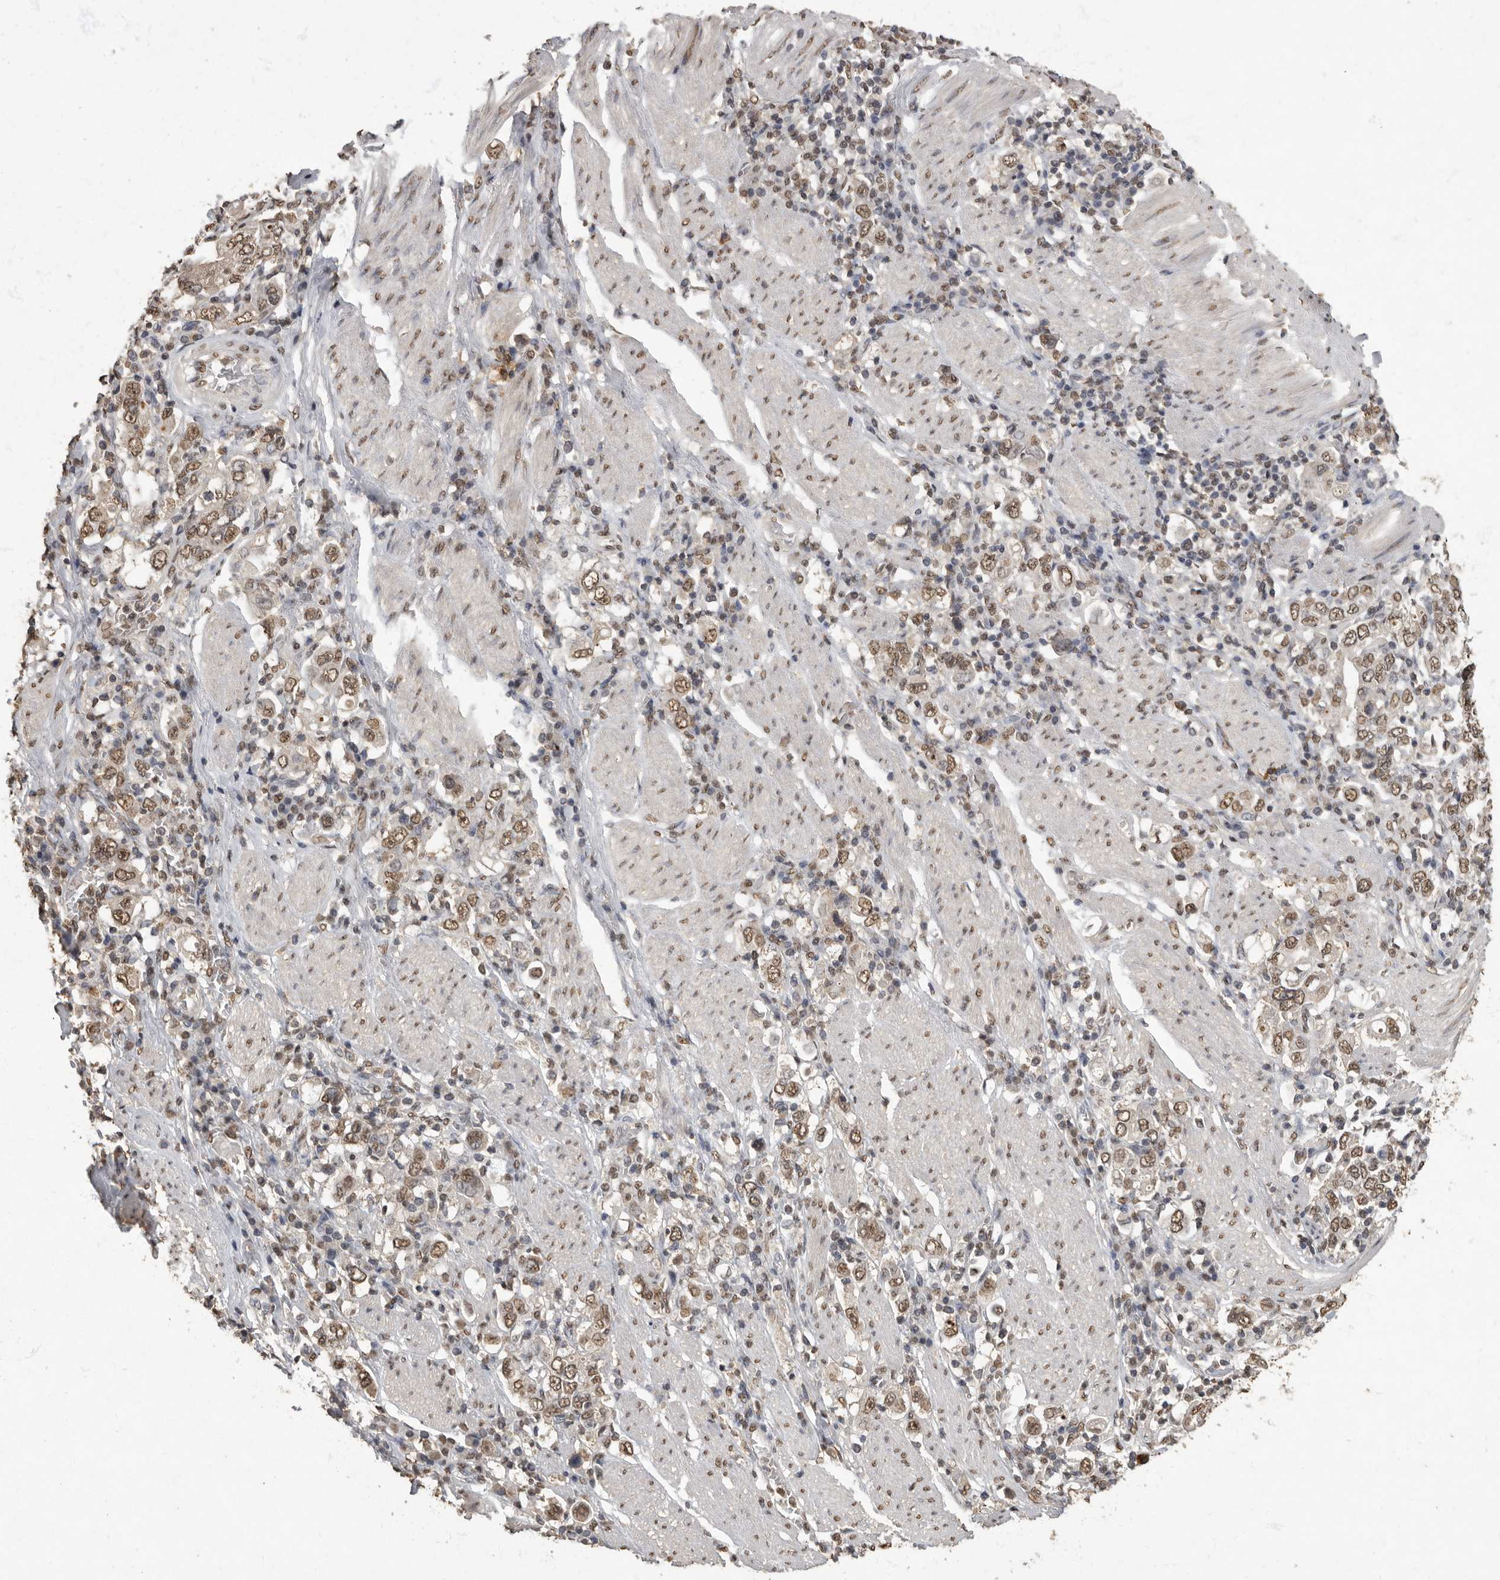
{"staining": {"intensity": "moderate", "quantity": ">75%", "location": "nuclear"}, "tissue": "stomach cancer", "cell_type": "Tumor cells", "image_type": "cancer", "snomed": [{"axis": "morphology", "description": "Adenocarcinoma, NOS"}, {"axis": "topography", "description": "Stomach, upper"}], "caption": "Immunohistochemical staining of human stomach cancer displays medium levels of moderate nuclear protein positivity in about >75% of tumor cells.", "gene": "NBL1", "patient": {"sex": "male", "age": 62}}